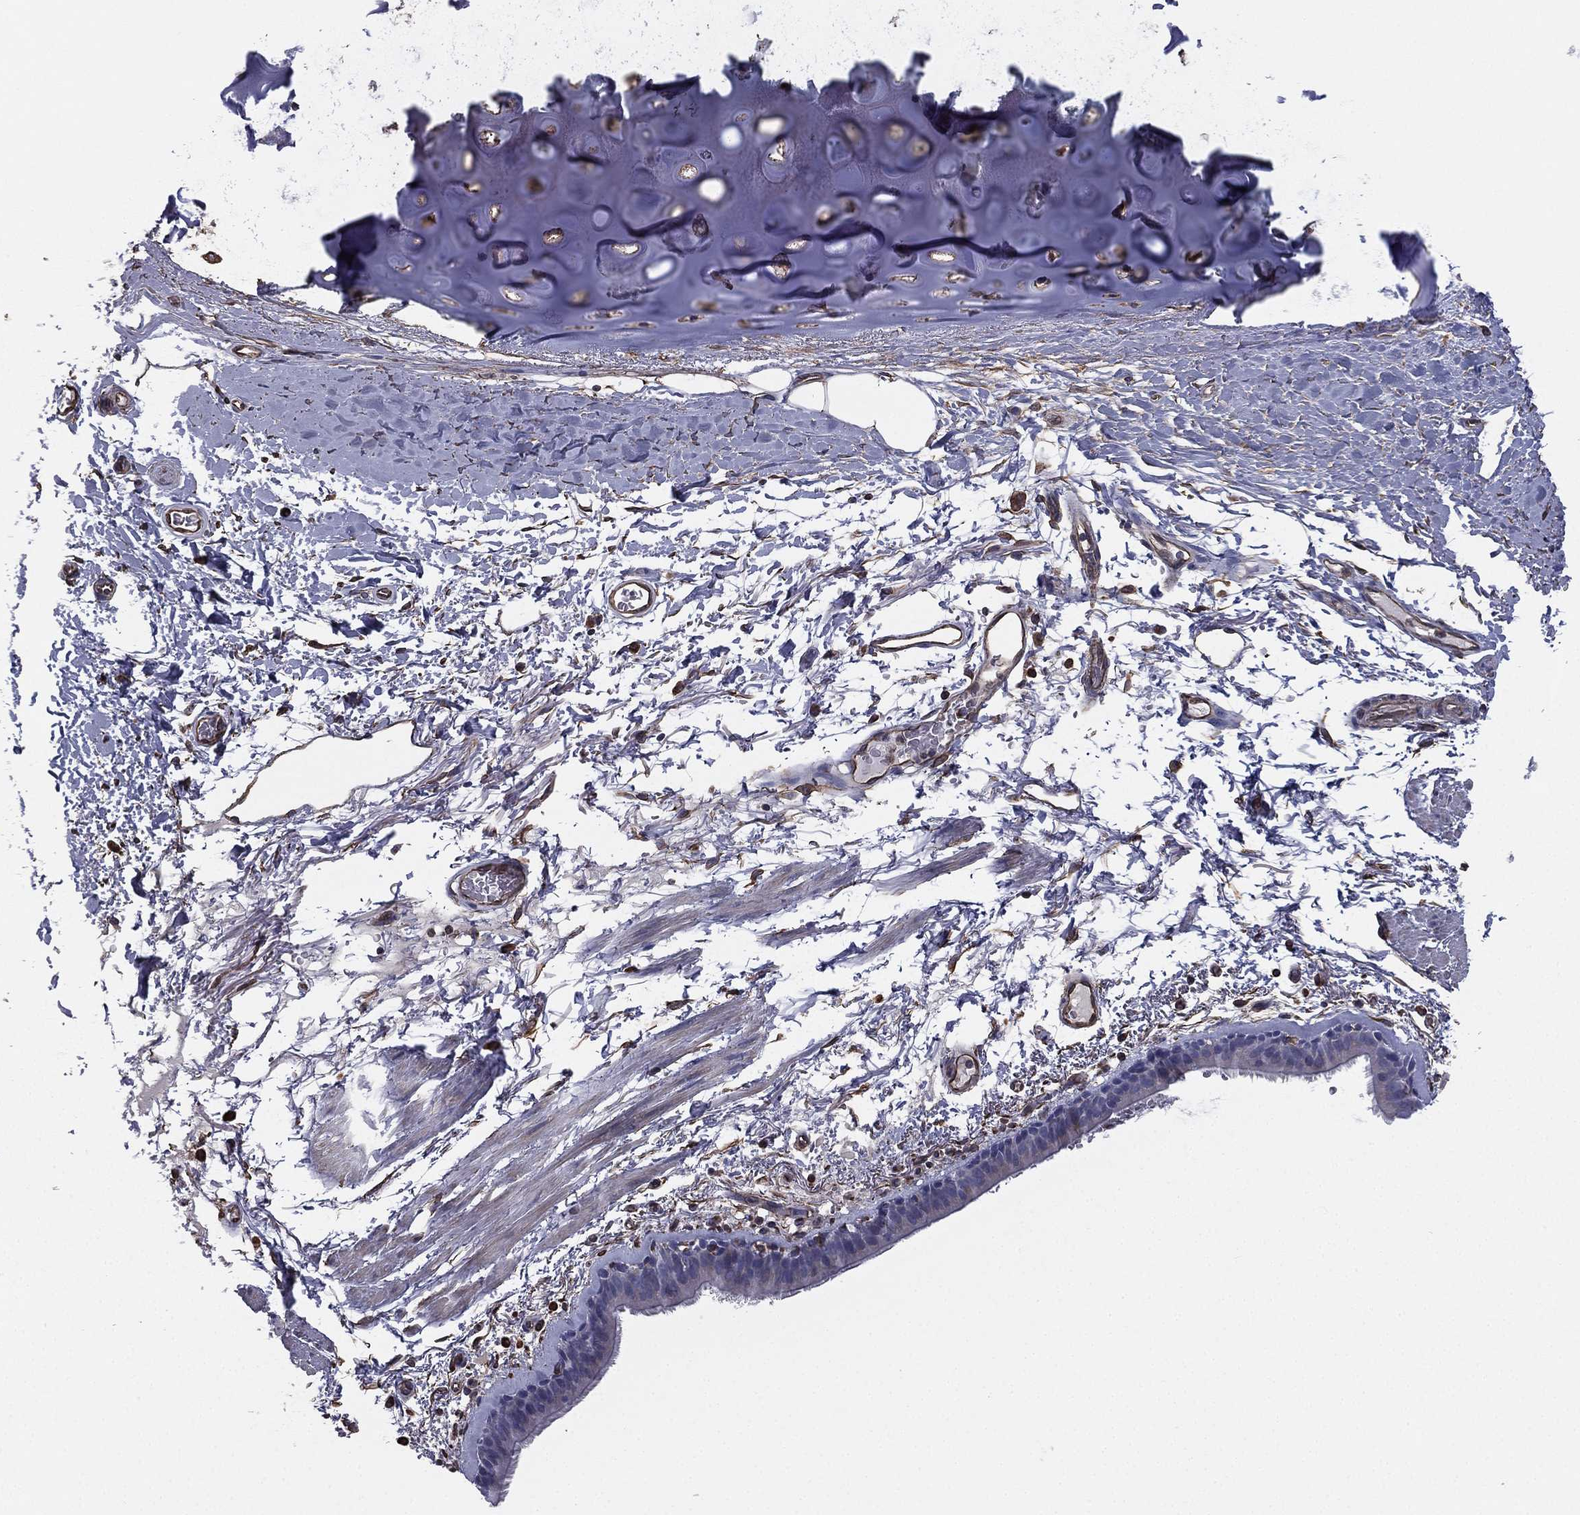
{"staining": {"intensity": "negative", "quantity": "none", "location": "none"}, "tissue": "bronchus", "cell_type": "Respiratory epithelial cells", "image_type": "normal", "snomed": [{"axis": "morphology", "description": "Normal tissue, NOS"}, {"axis": "topography", "description": "Lymph node"}, {"axis": "topography", "description": "Bronchus"}], "caption": "DAB immunohistochemical staining of normal human bronchus exhibits no significant staining in respiratory epithelial cells.", "gene": "SCUBE1", "patient": {"sex": "female", "age": 70}}